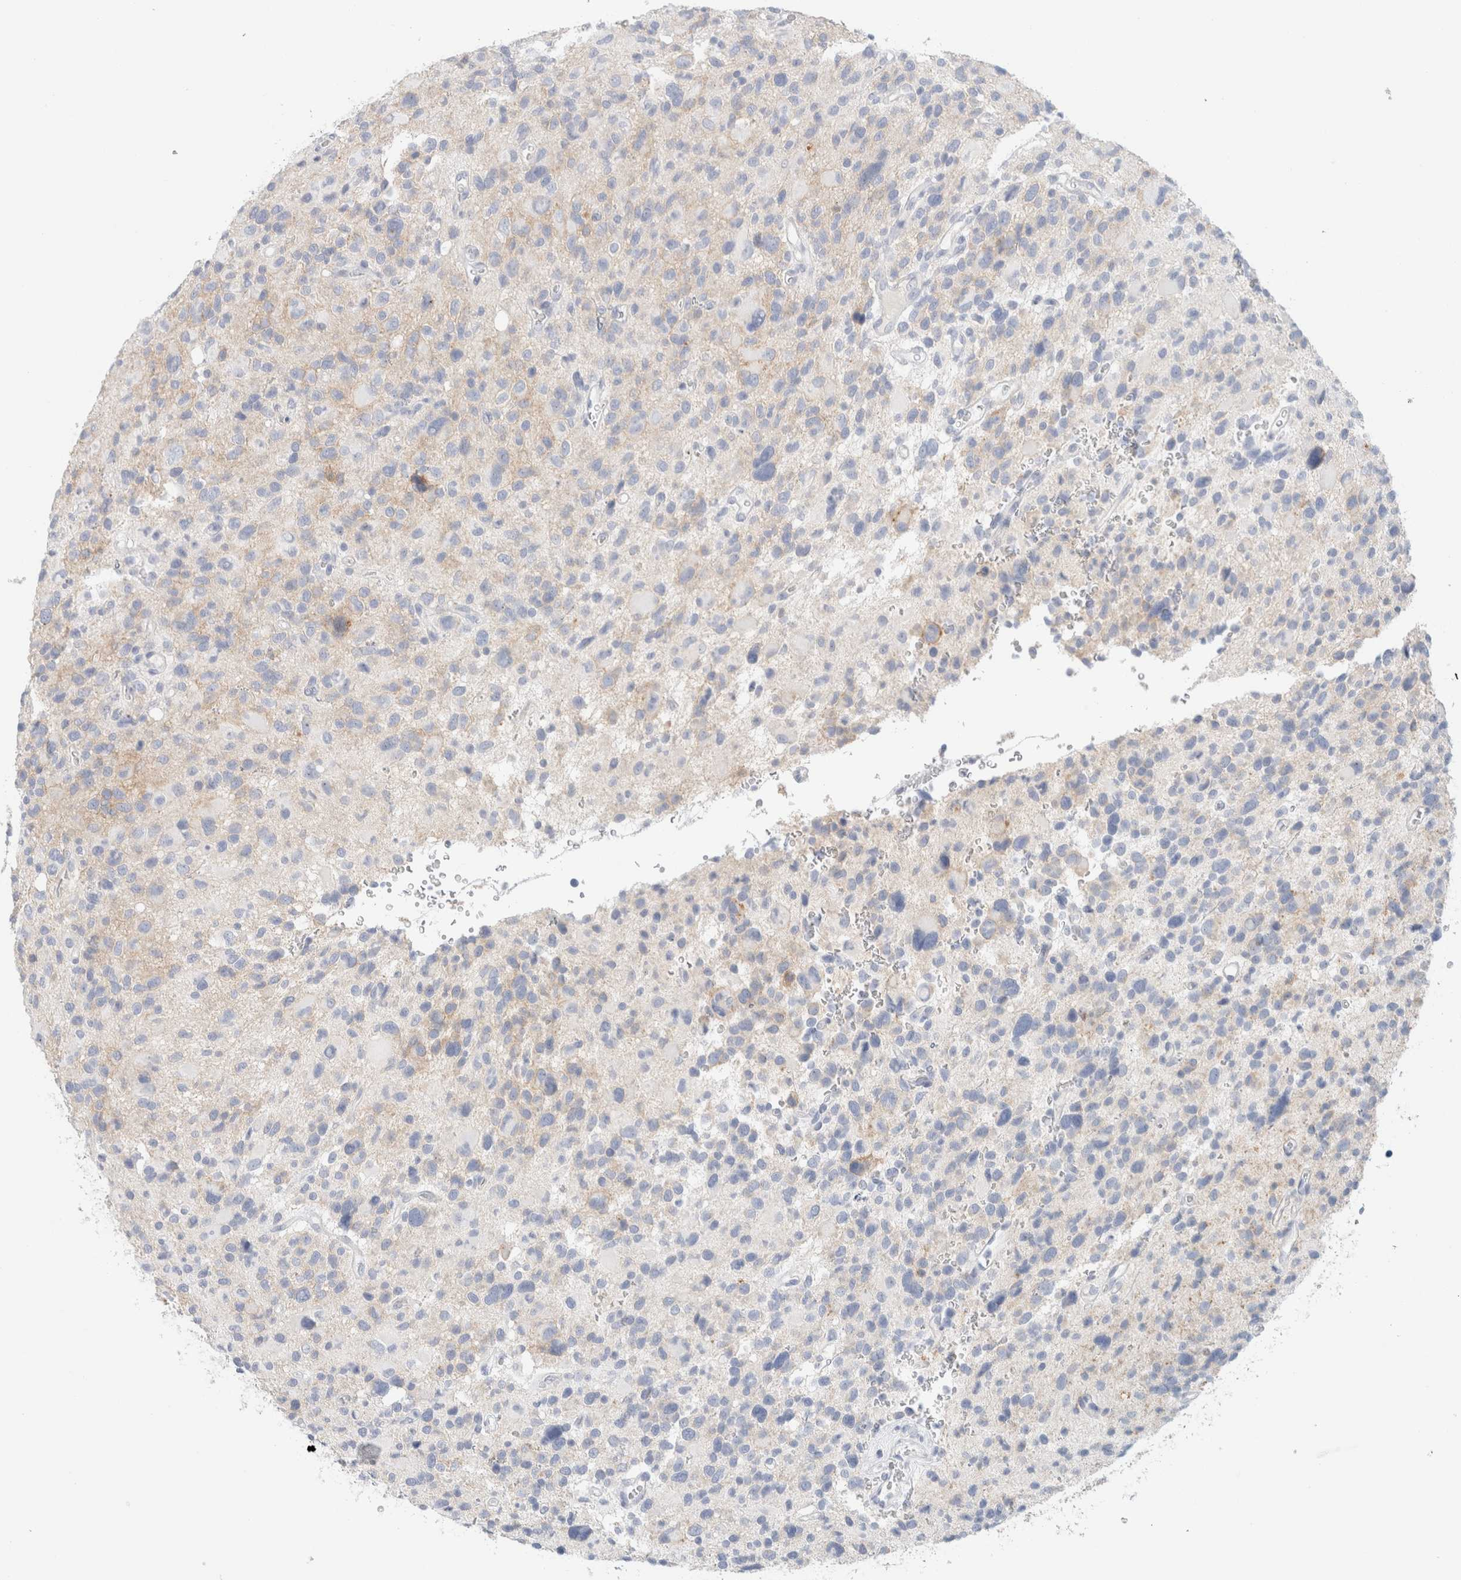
{"staining": {"intensity": "negative", "quantity": "none", "location": "none"}, "tissue": "glioma", "cell_type": "Tumor cells", "image_type": "cancer", "snomed": [{"axis": "morphology", "description": "Glioma, malignant, High grade"}, {"axis": "topography", "description": "Brain"}], "caption": "This is an immunohistochemistry micrograph of glioma. There is no expression in tumor cells.", "gene": "HEXD", "patient": {"sex": "male", "age": 48}}